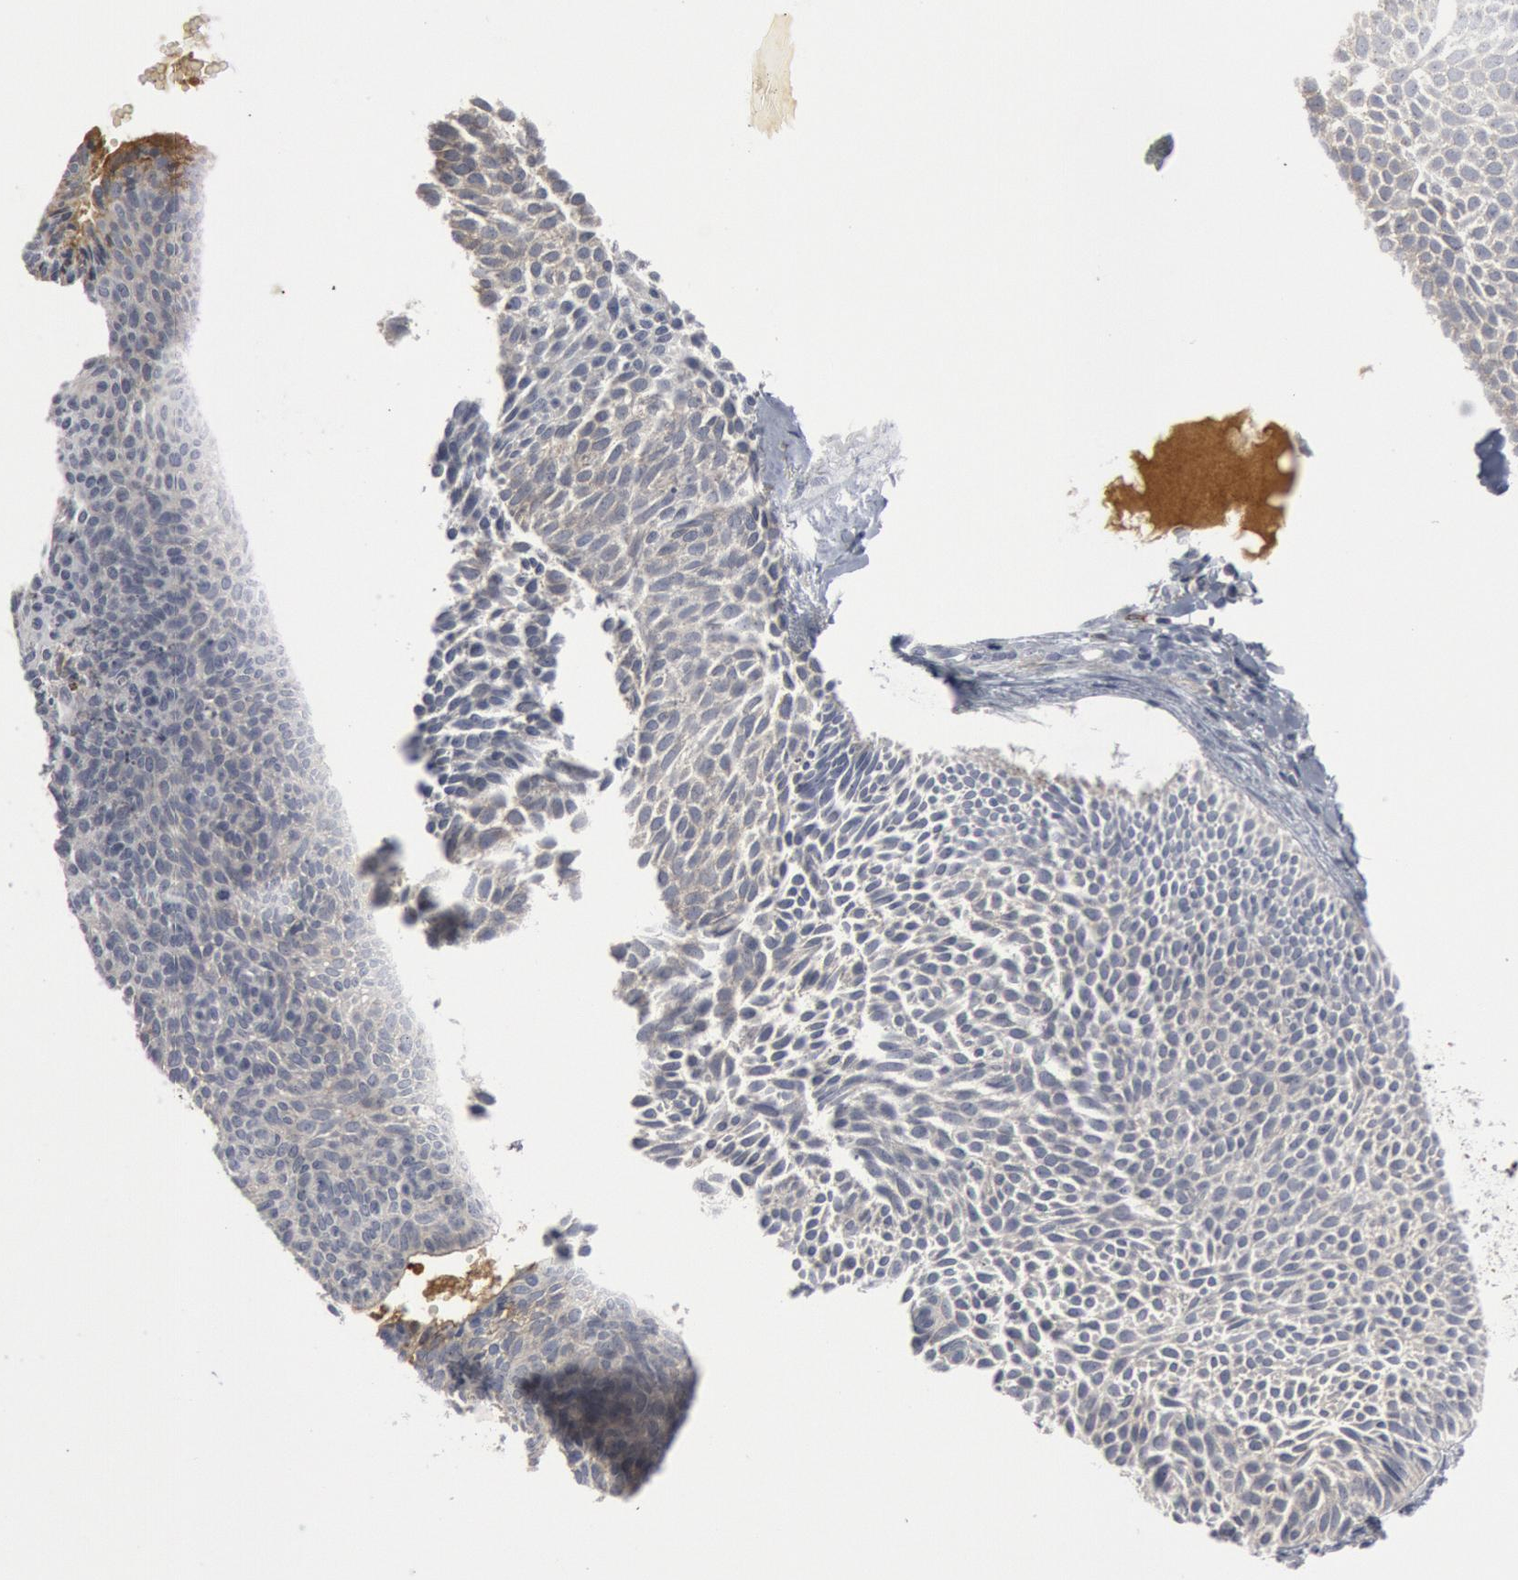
{"staining": {"intensity": "negative", "quantity": "none", "location": "none"}, "tissue": "skin cancer", "cell_type": "Tumor cells", "image_type": "cancer", "snomed": [{"axis": "morphology", "description": "Basal cell carcinoma"}, {"axis": "topography", "description": "Skin"}], "caption": "Human skin cancer stained for a protein using IHC shows no positivity in tumor cells.", "gene": "C1QC", "patient": {"sex": "male", "age": 84}}